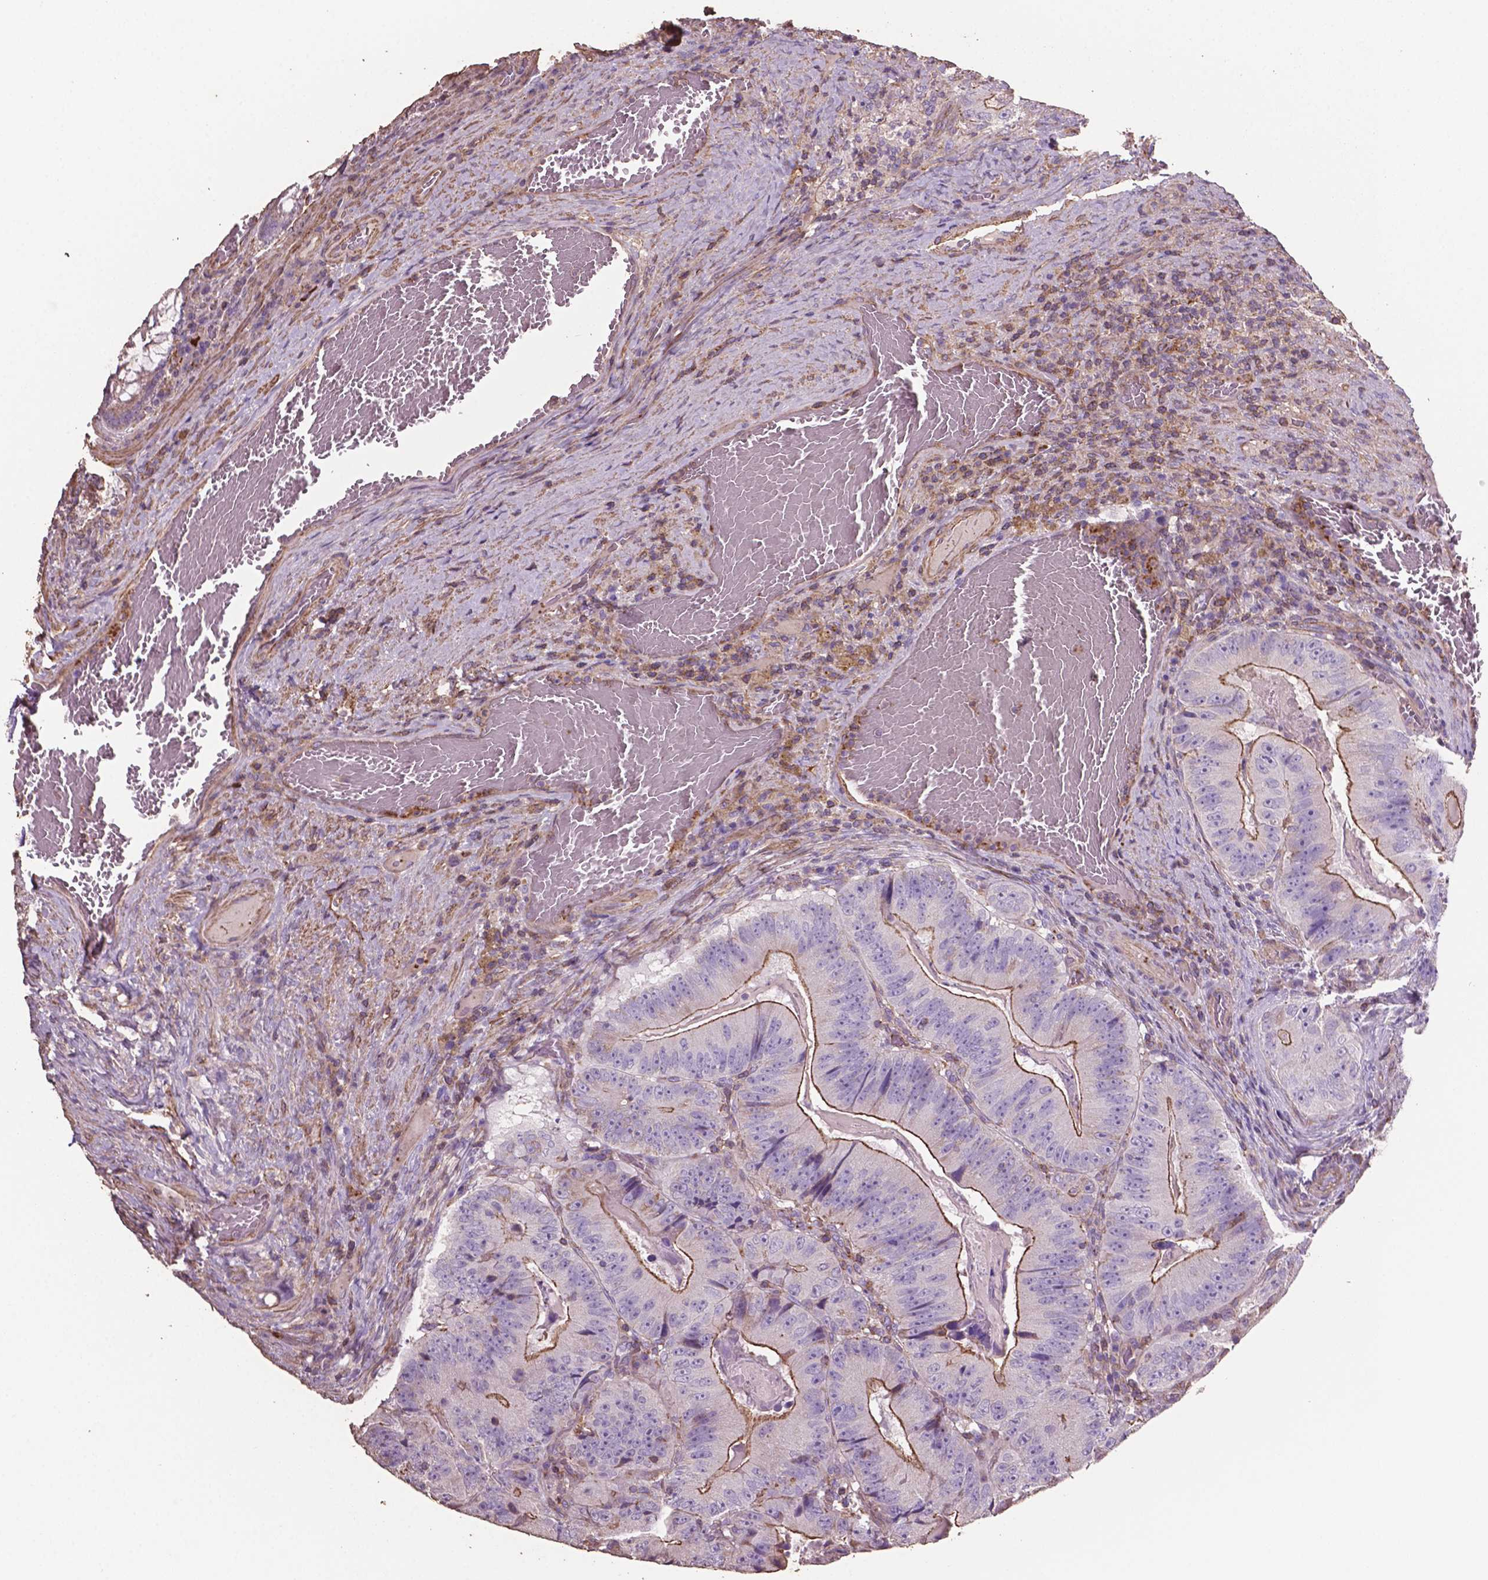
{"staining": {"intensity": "moderate", "quantity": "<25%", "location": "cytoplasmic/membranous"}, "tissue": "colorectal cancer", "cell_type": "Tumor cells", "image_type": "cancer", "snomed": [{"axis": "morphology", "description": "Adenocarcinoma, NOS"}, {"axis": "topography", "description": "Colon"}], "caption": "Colorectal adenocarcinoma stained with DAB IHC demonstrates low levels of moderate cytoplasmic/membranous expression in approximately <25% of tumor cells.", "gene": "COMMD4", "patient": {"sex": "female", "age": 86}}